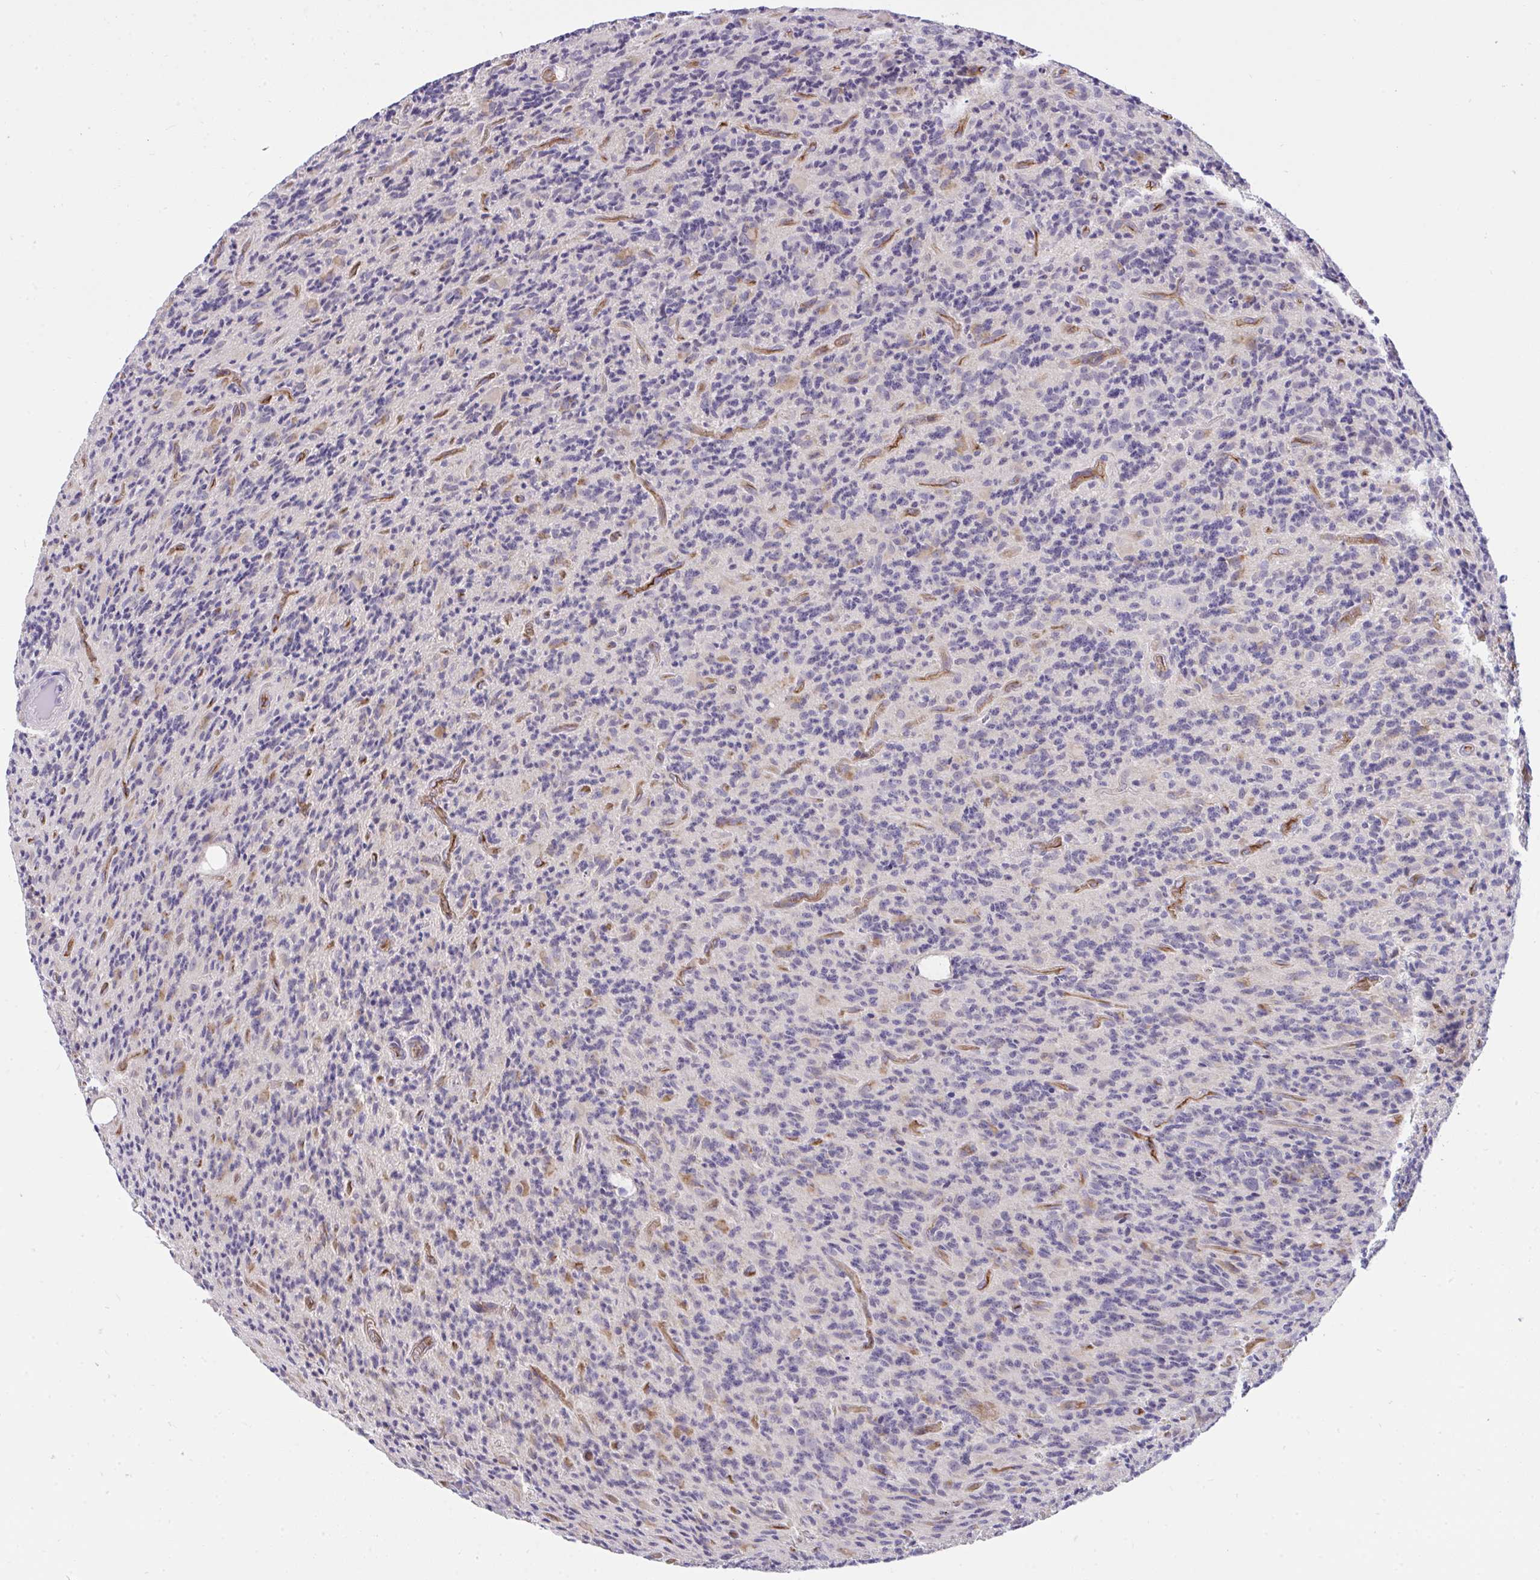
{"staining": {"intensity": "negative", "quantity": "none", "location": "none"}, "tissue": "glioma", "cell_type": "Tumor cells", "image_type": "cancer", "snomed": [{"axis": "morphology", "description": "Glioma, malignant, High grade"}, {"axis": "topography", "description": "Brain"}], "caption": "A high-resolution image shows IHC staining of glioma, which exhibits no significant expression in tumor cells. (DAB immunohistochemistry, high magnification).", "gene": "C19orf54", "patient": {"sex": "male", "age": 76}}